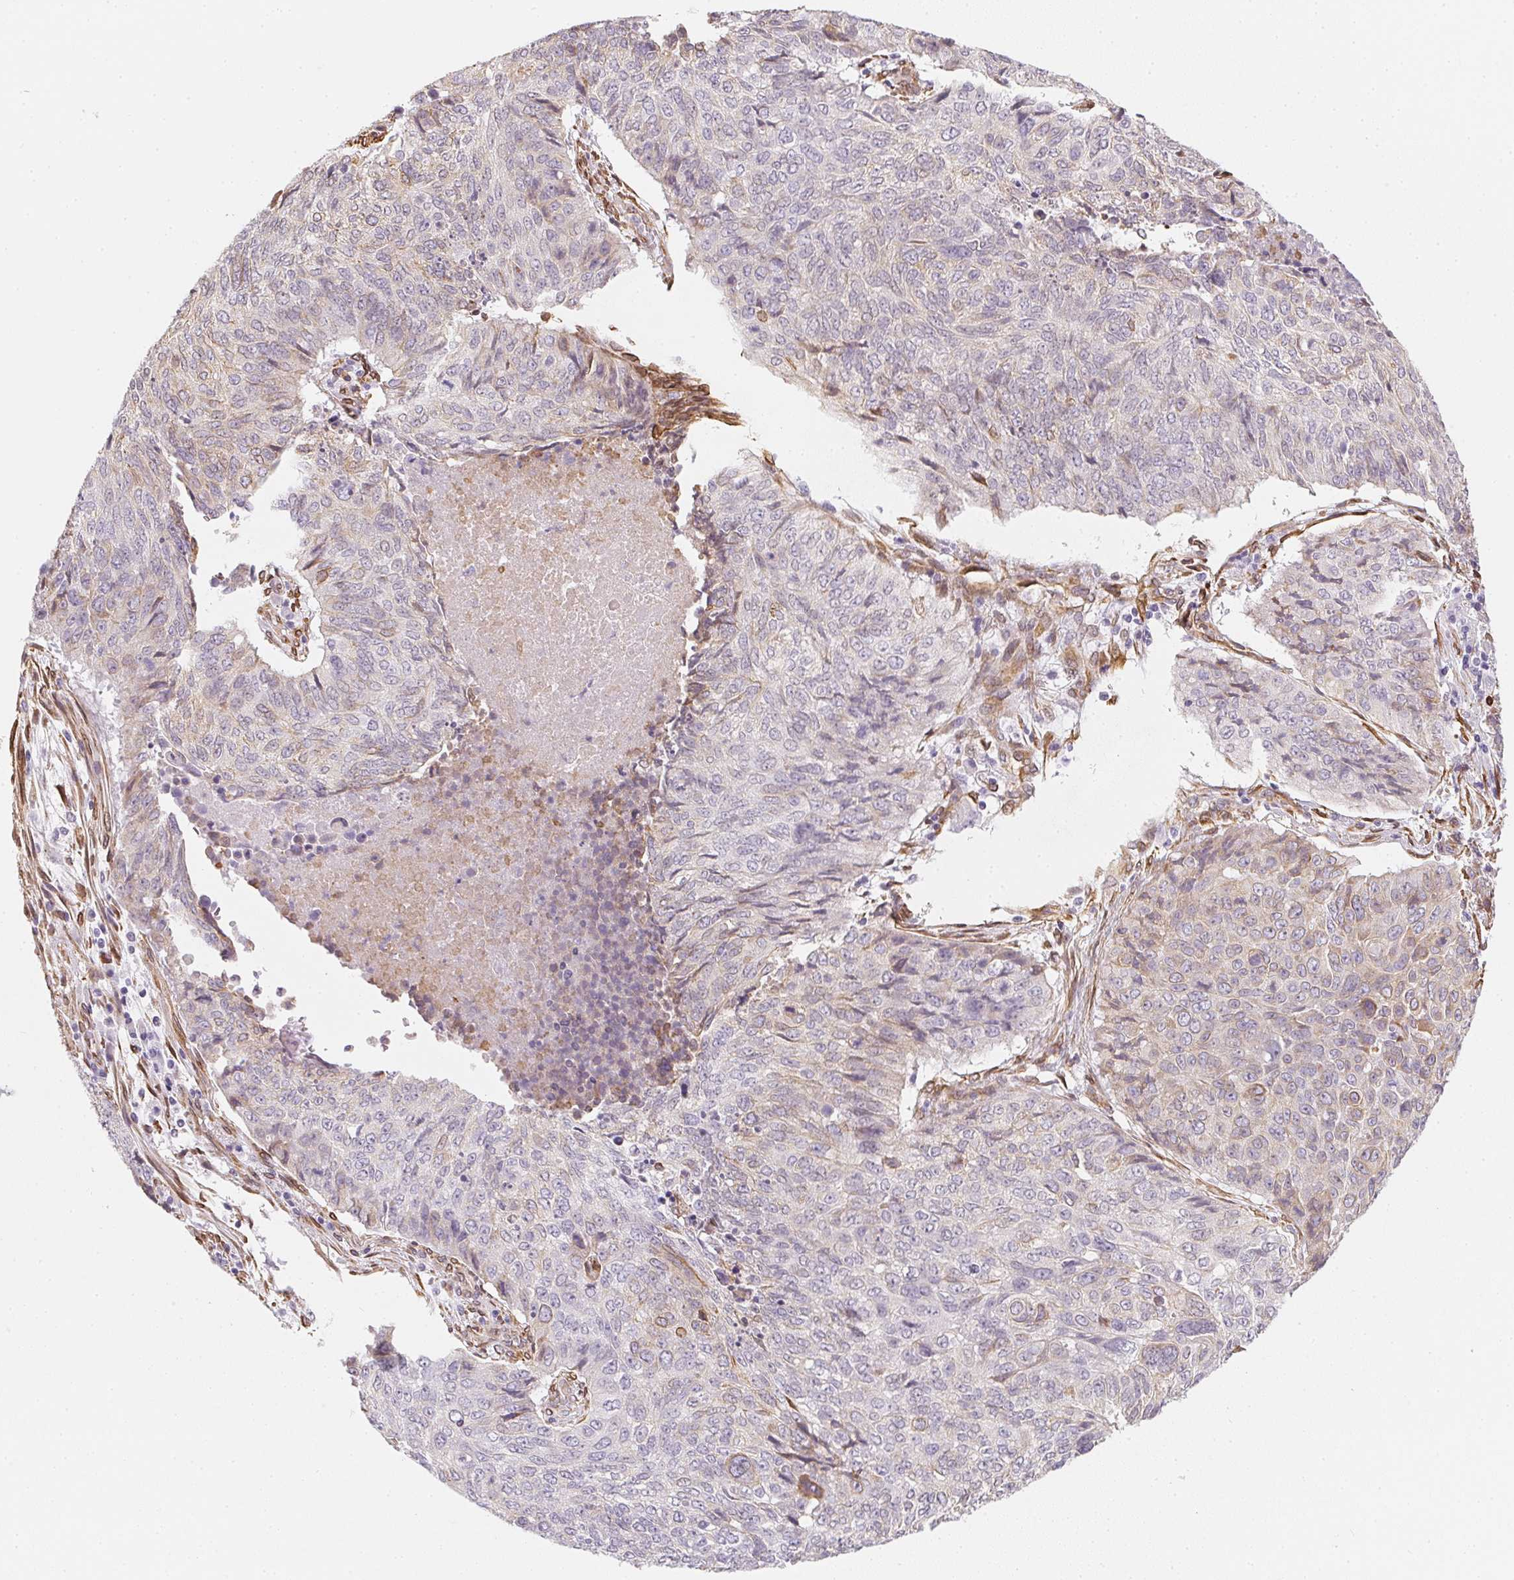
{"staining": {"intensity": "negative", "quantity": "none", "location": "none"}, "tissue": "lung cancer", "cell_type": "Tumor cells", "image_type": "cancer", "snomed": [{"axis": "morphology", "description": "Normal tissue, NOS"}, {"axis": "morphology", "description": "Squamous cell carcinoma, NOS"}, {"axis": "topography", "description": "Bronchus"}, {"axis": "topography", "description": "Lung"}], "caption": "There is no significant expression in tumor cells of lung squamous cell carcinoma.", "gene": "RSBN1", "patient": {"sex": "male", "age": 64}}